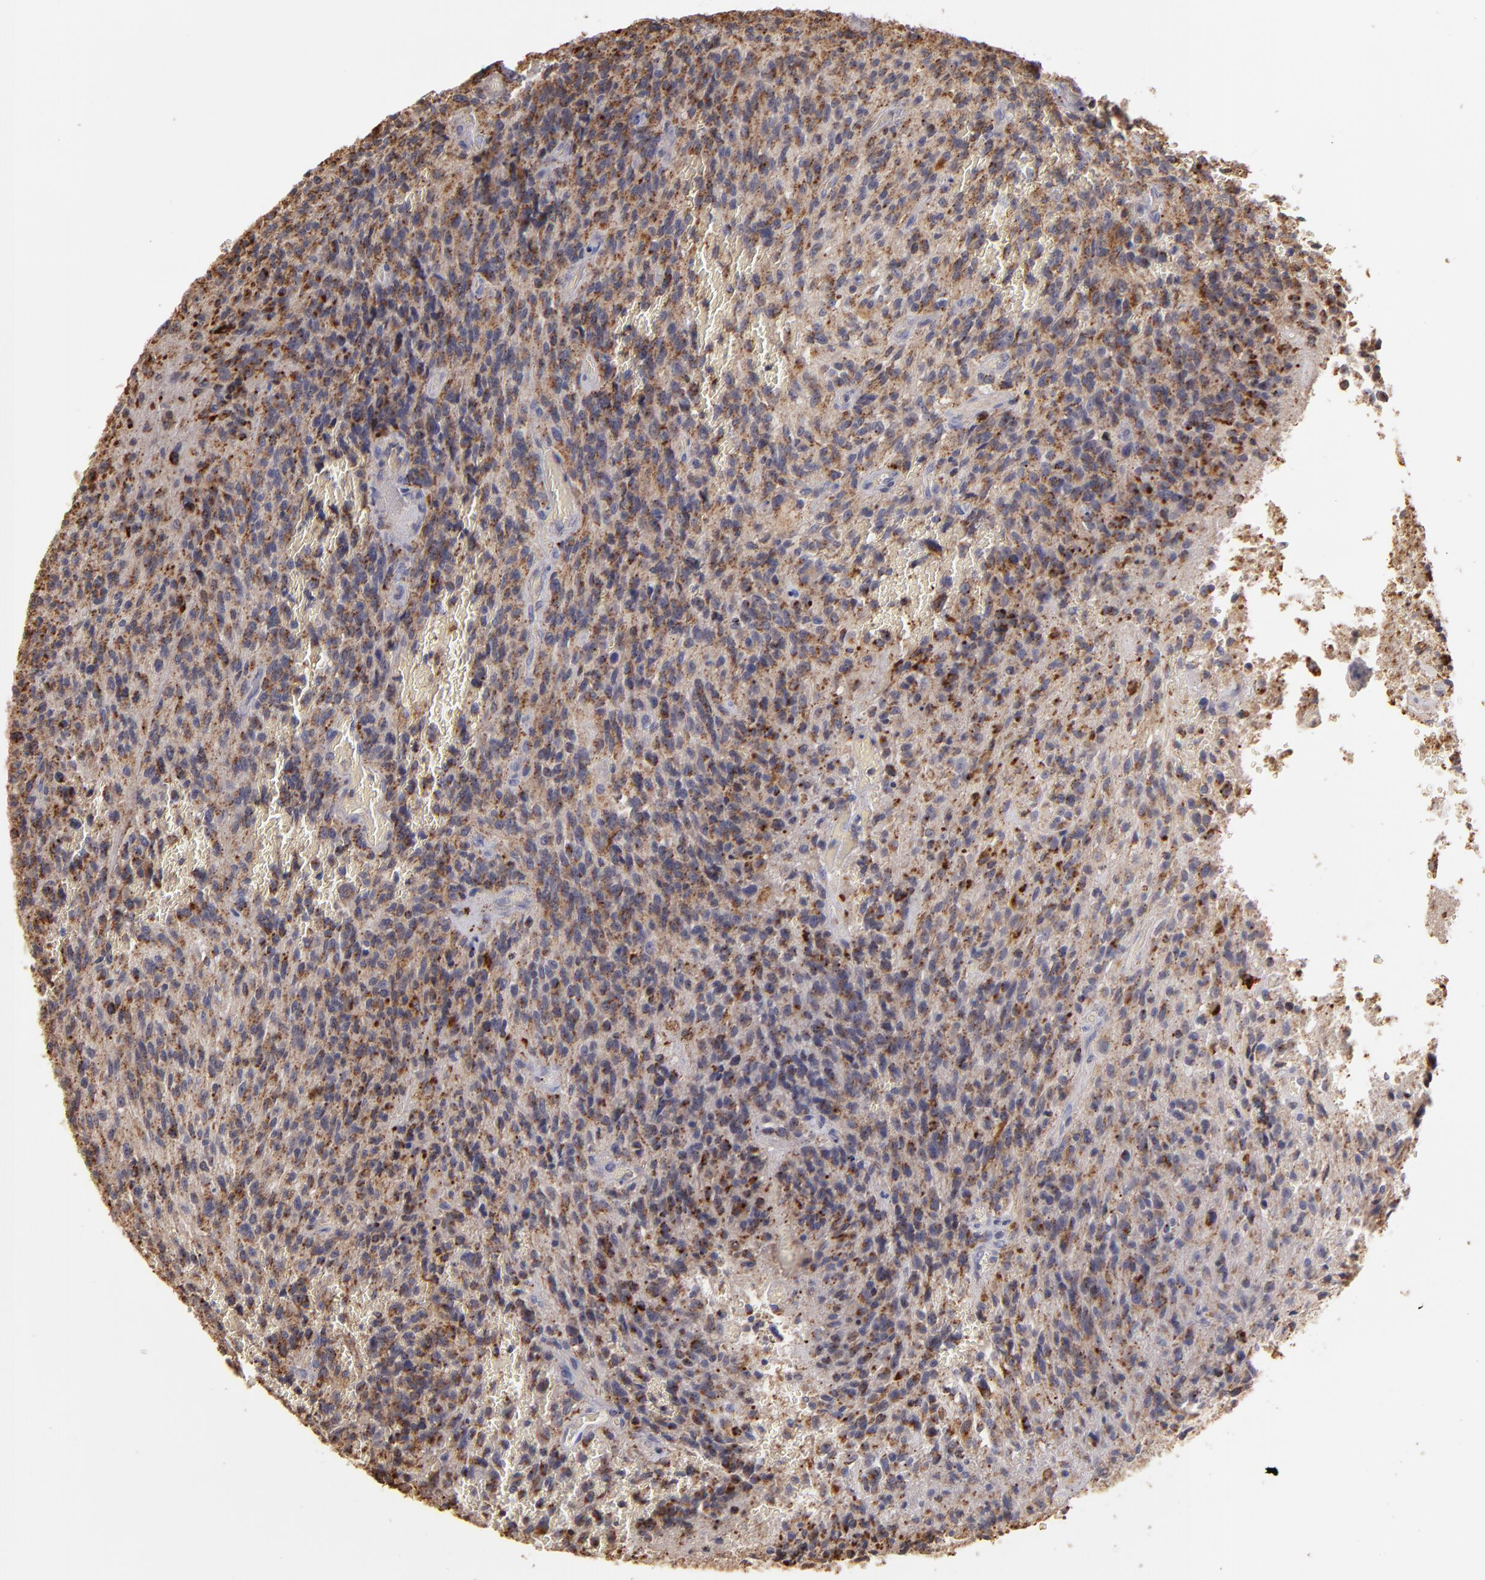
{"staining": {"intensity": "moderate", "quantity": ">75%", "location": "cytoplasmic/membranous"}, "tissue": "glioma", "cell_type": "Tumor cells", "image_type": "cancer", "snomed": [{"axis": "morphology", "description": "Normal tissue, NOS"}, {"axis": "morphology", "description": "Glioma, malignant, High grade"}, {"axis": "topography", "description": "Cerebral cortex"}], "caption": "Glioma was stained to show a protein in brown. There is medium levels of moderate cytoplasmic/membranous expression in about >75% of tumor cells. (DAB IHC, brown staining for protein, blue staining for nuclei).", "gene": "TRAF1", "patient": {"sex": "male", "age": 56}}